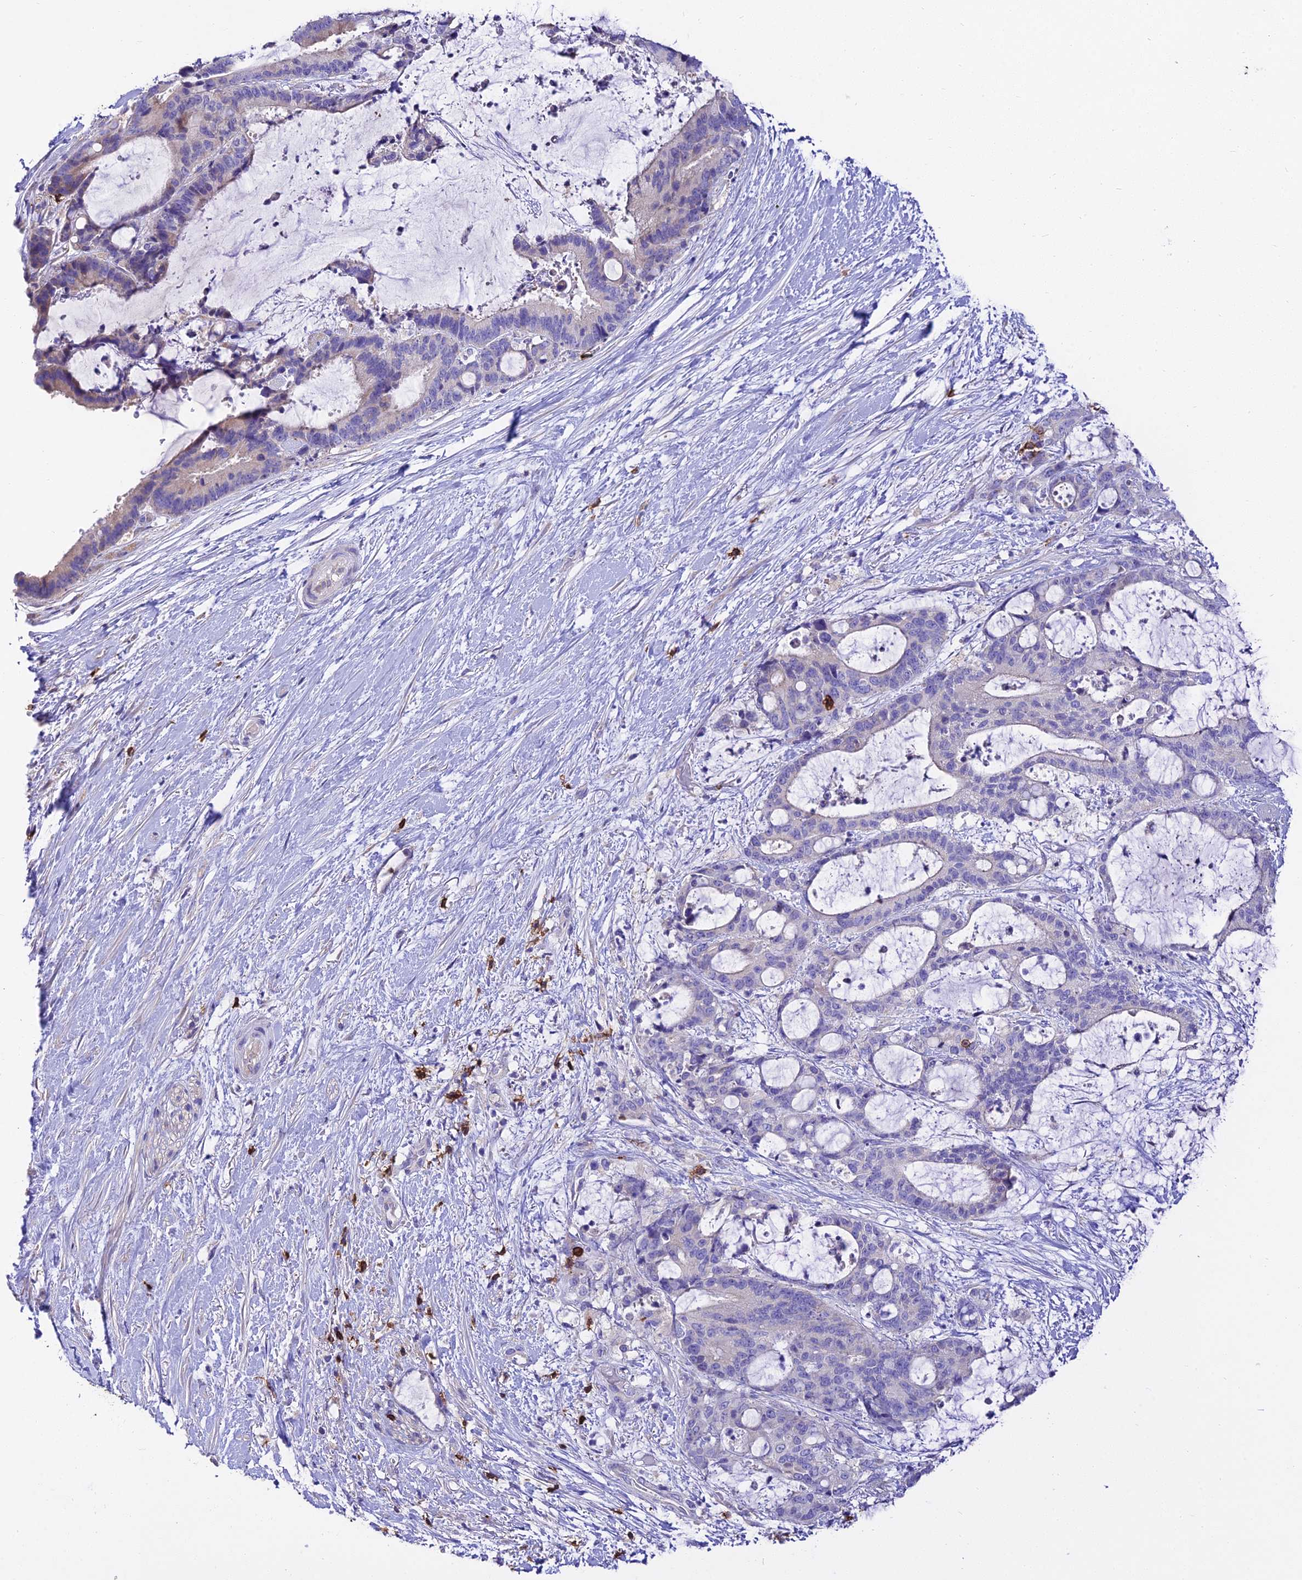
{"staining": {"intensity": "negative", "quantity": "none", "location": "none"}, "tissue": "liver cancer", "cell_type": "Tumor cells", "image_type": "cancer", "snomed": [{"axis": "morphology", "description": "Normal tissue, NOS"}, {"axis": "morphology", "description": "Cholangiocarcinoma"}, {"axis": "topography", "description": "Liver"}, {"axis": "topography", "description": "Peripheral nerve tissue"}], "caption": "Tumor cells show no significant protein staining in liver cholangiocarcinoma.", "gene": "PTPRCAP", "patient": {"sex": "female", "age": 73}}